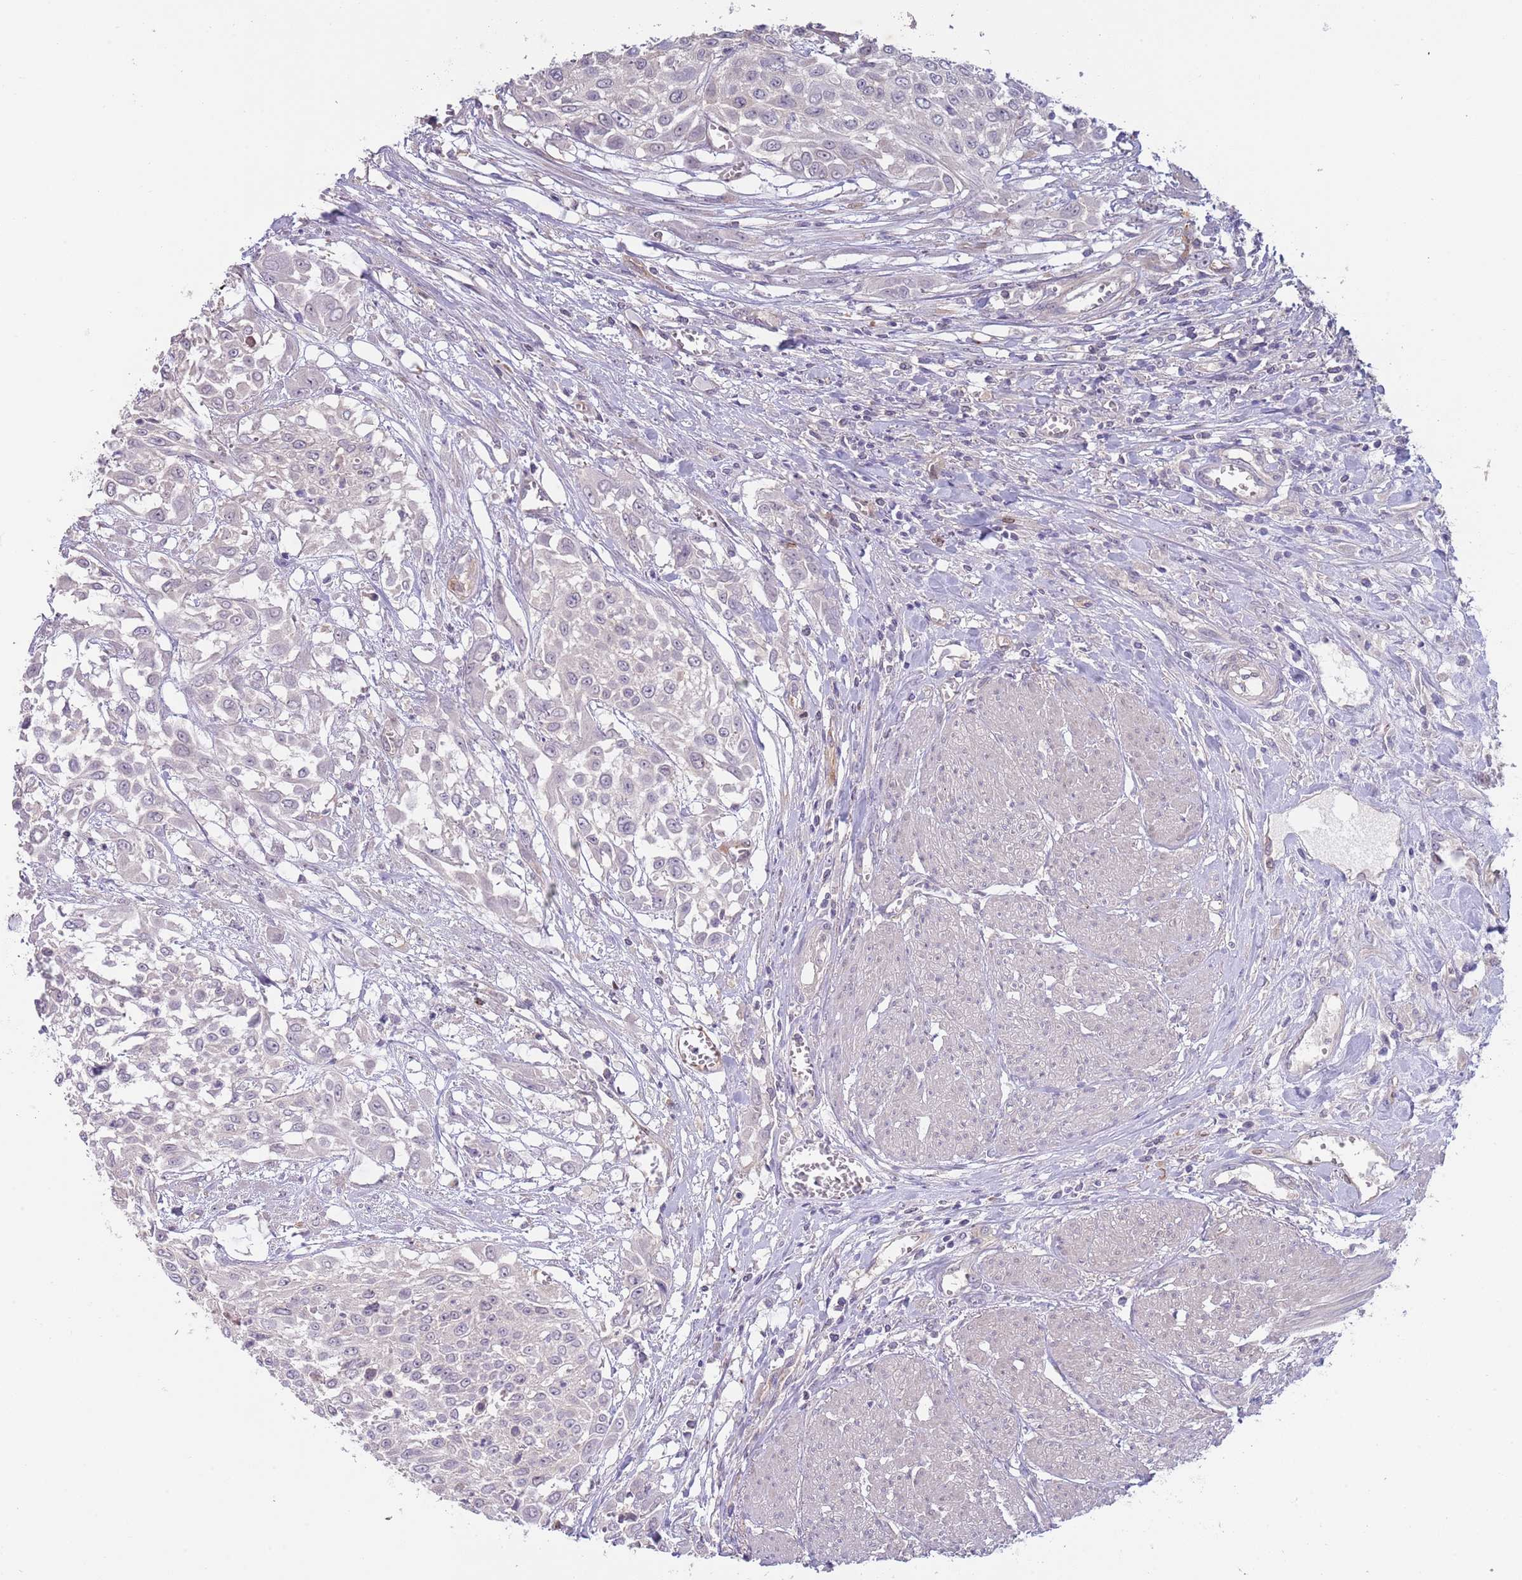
{"staining": {"intensity": "negative", "quantity": "none", "location": "none"}, "tissue": "urothelial cancer", "cell_type": "Tumor cells", "image_type": "cancer", "snomed": [{"axis": "morphology", "description": "Urothelial carcinoma, High grade"}, {"axis": "topography", "description": "Urinary bladder"}], "caption": "A micrograph of human urothelial cancer is negative for staining in tumor cells.", "gene": "PIMREG", "patient": {"sex": "male", "age": 57}}